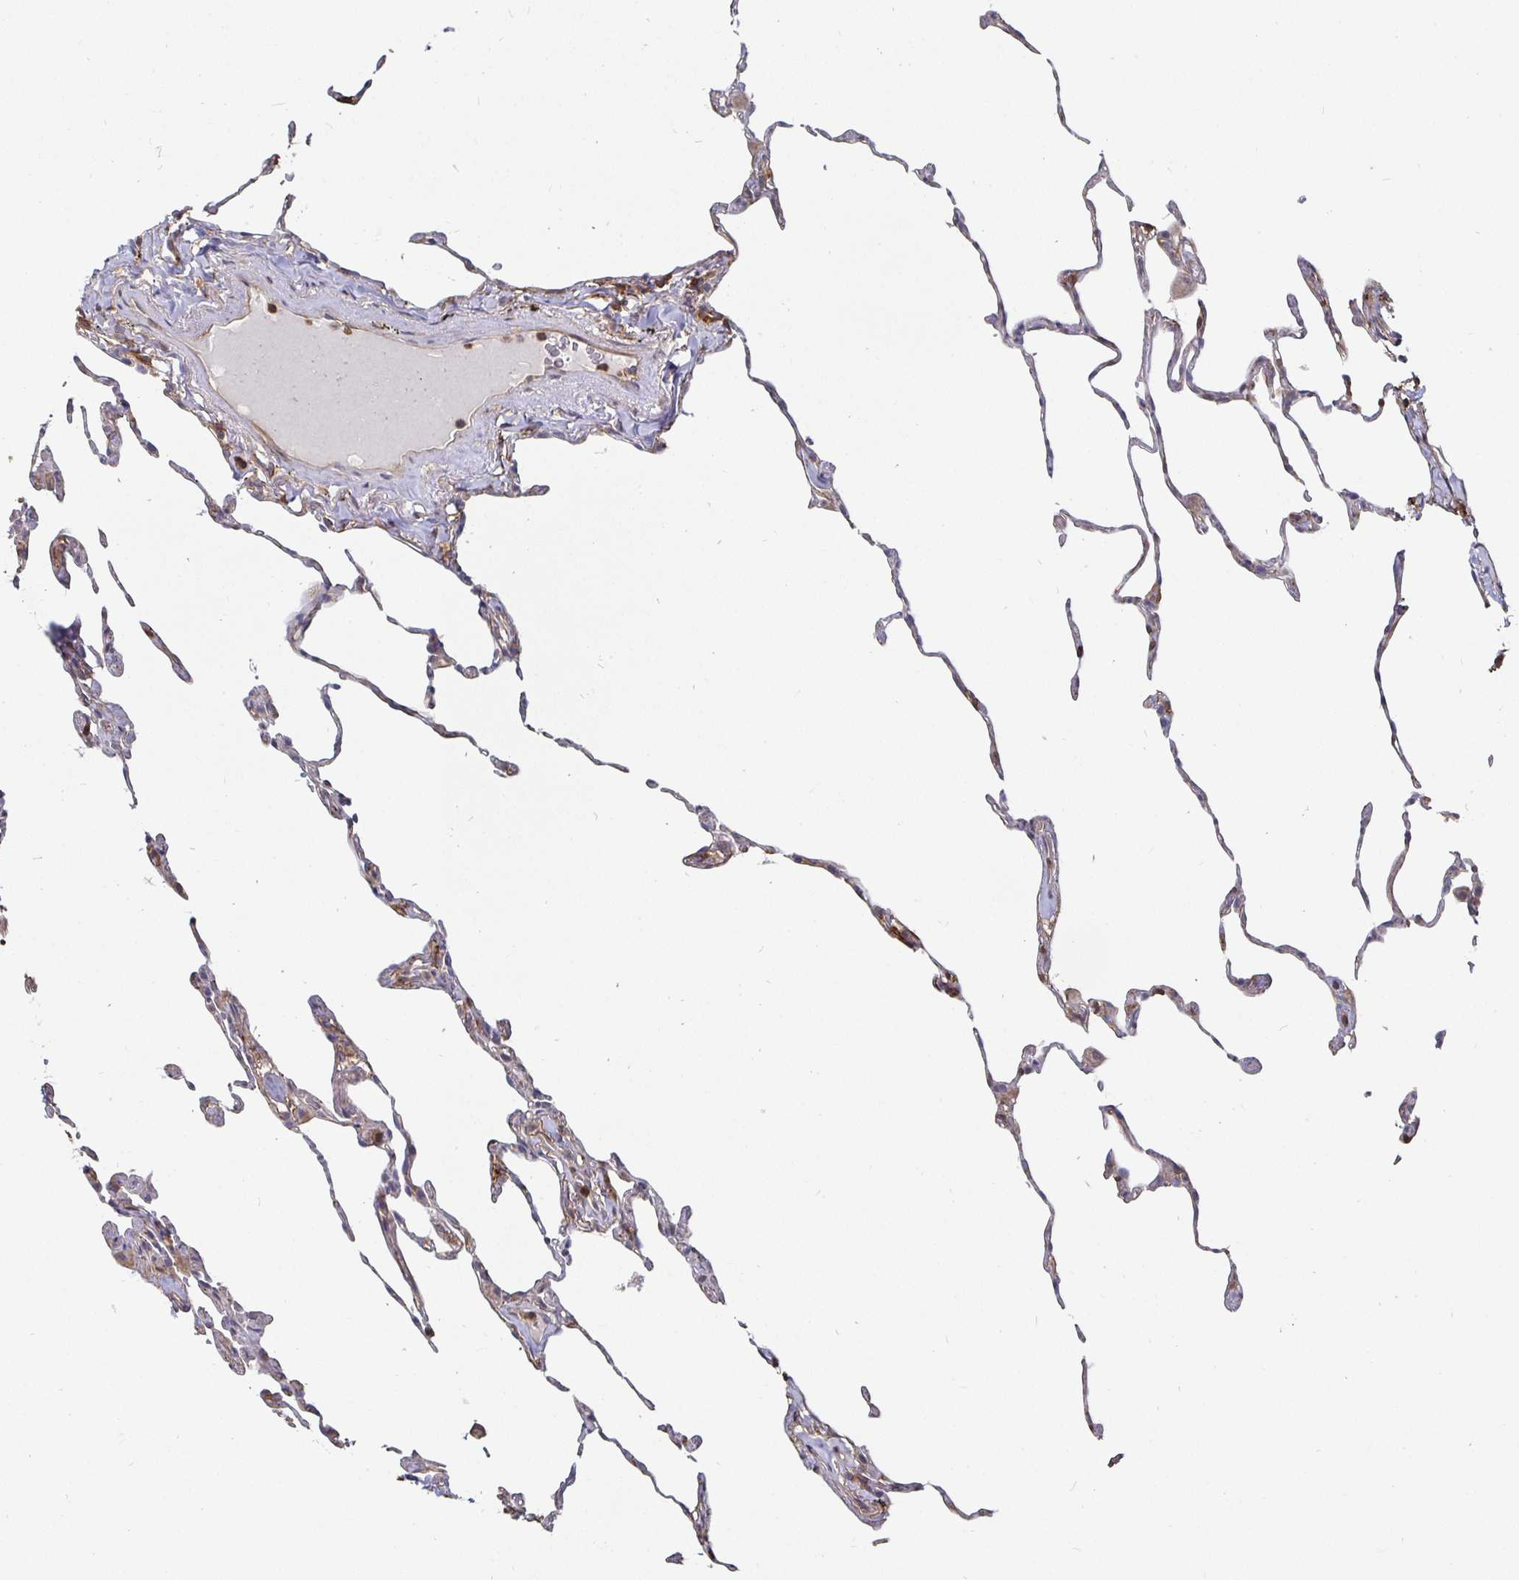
{"staining": {"intensity": "weak", "quantity": "25%-75%", "location": "cytoplasmic/membranous"}, "tissue": "lung", "cell_type": "Alveolar cells", "image_type": "normal", "snomed": [{"axis": "morphology", "description": "Normal tissue, NOS"}, {"axis": "topography", "description": "Lung"}], "caption": "Protein staining demonstrates weak cytoplasmic/membranous expression in about 25%-75% of alveolar cells in unremarkable lung. (DAB (3,3'-diaminobenzidine) IHC, brown staining for protein, blue staining for nuclei).", "gene": "GJA4", "patient": {"sex": "female", "age": 57}}